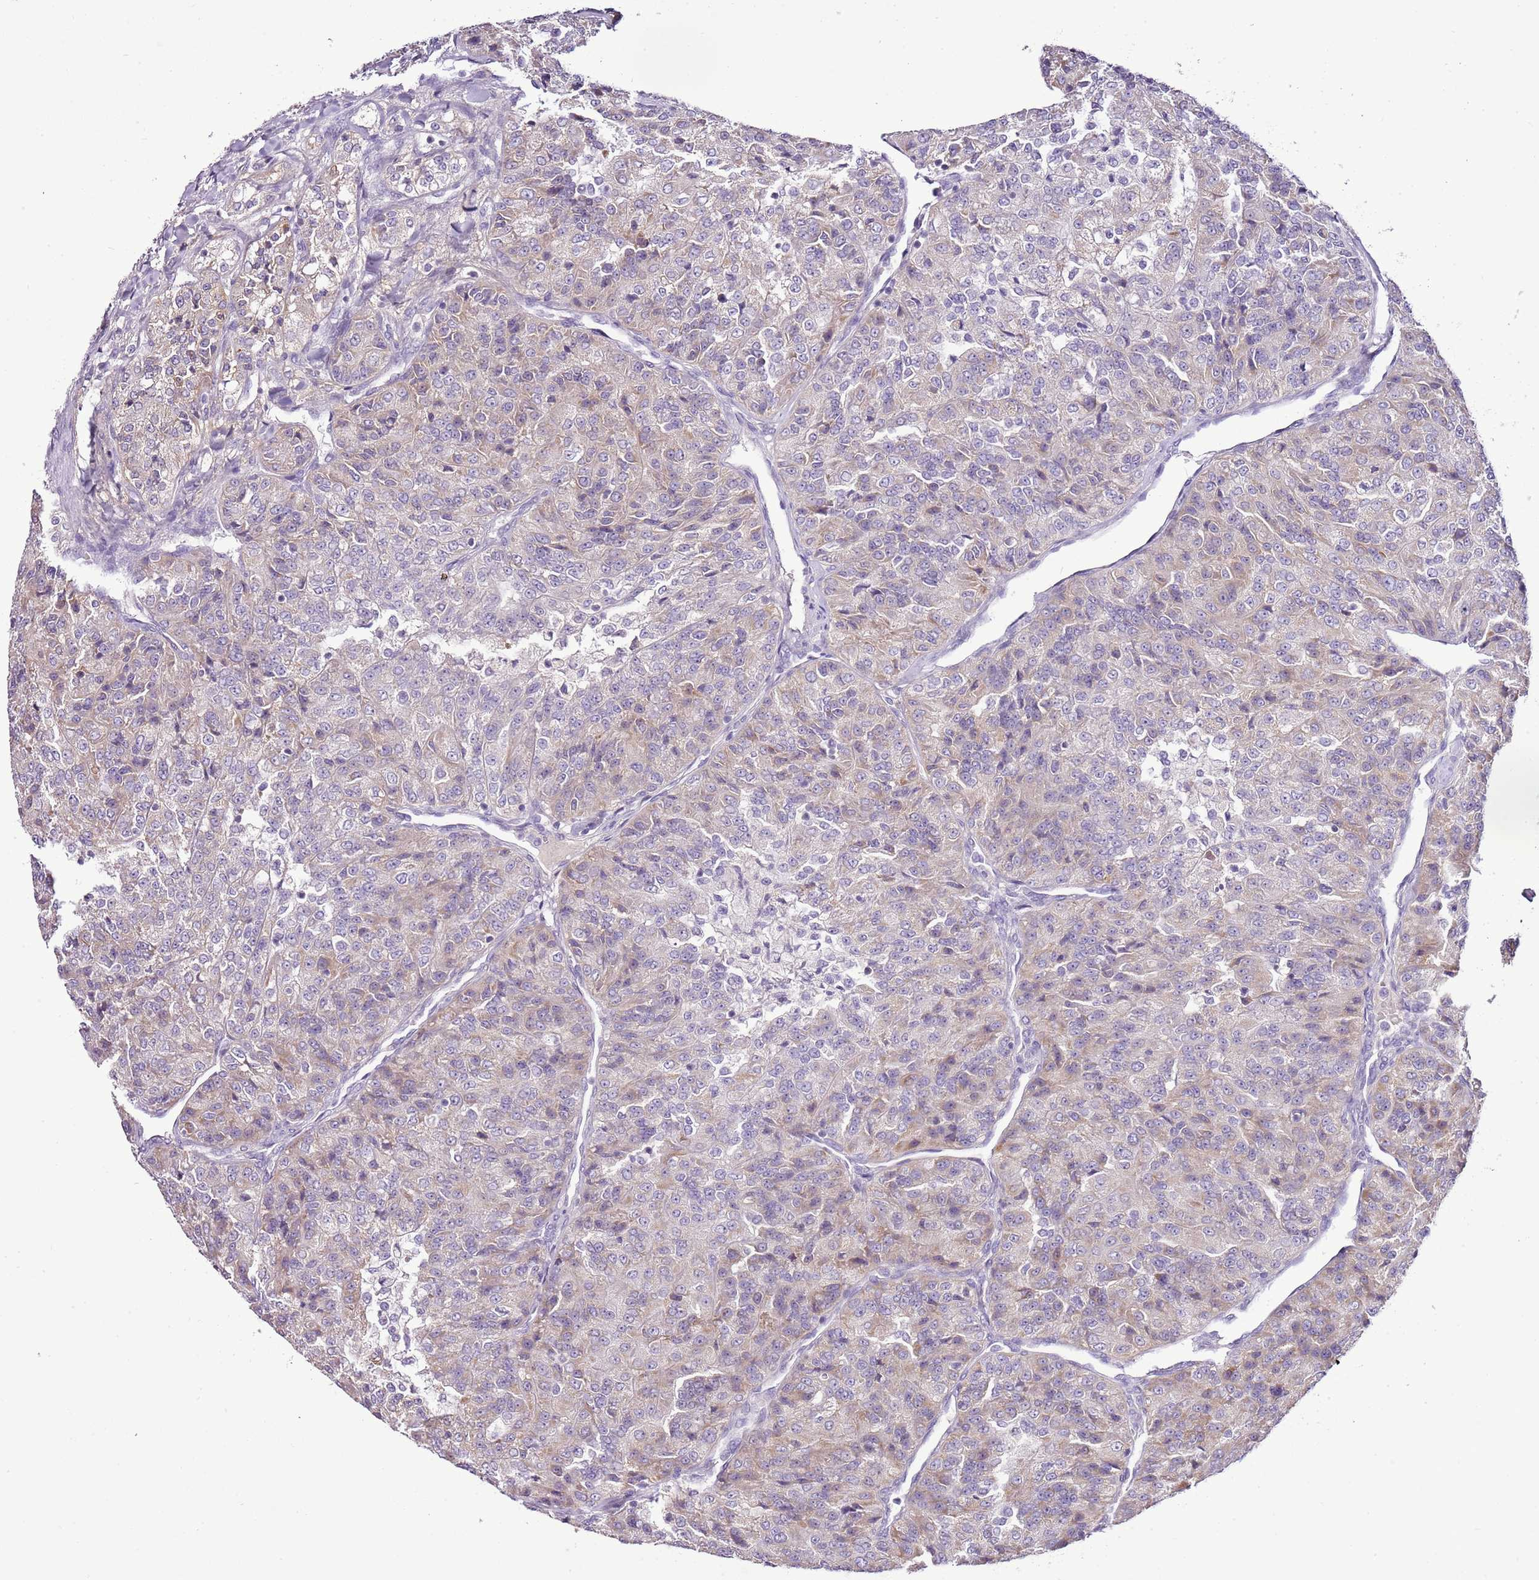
{"staining": {"intensity": "moderate", "quantity": "<25%", "location": "cytoplasmic/membranous"}, "tissue": "renal cancer", "cell_type": "Tumor cells", "image_type": "cancer", "snomed": [{"axis": "morphology", "description": "Adenocarcinoma, NOS"}, {"axis": "topography", "description": "Kidney"}], "caption": "The micrograph shows immunohistochemical staining of renal adenocarcinoma. There is moderate cytoplasmic/membranous staining is seen in approximately <25% of tumor cells.", "gene": "CMKLR1", "patient": {"sex": "female", "age": 63}}